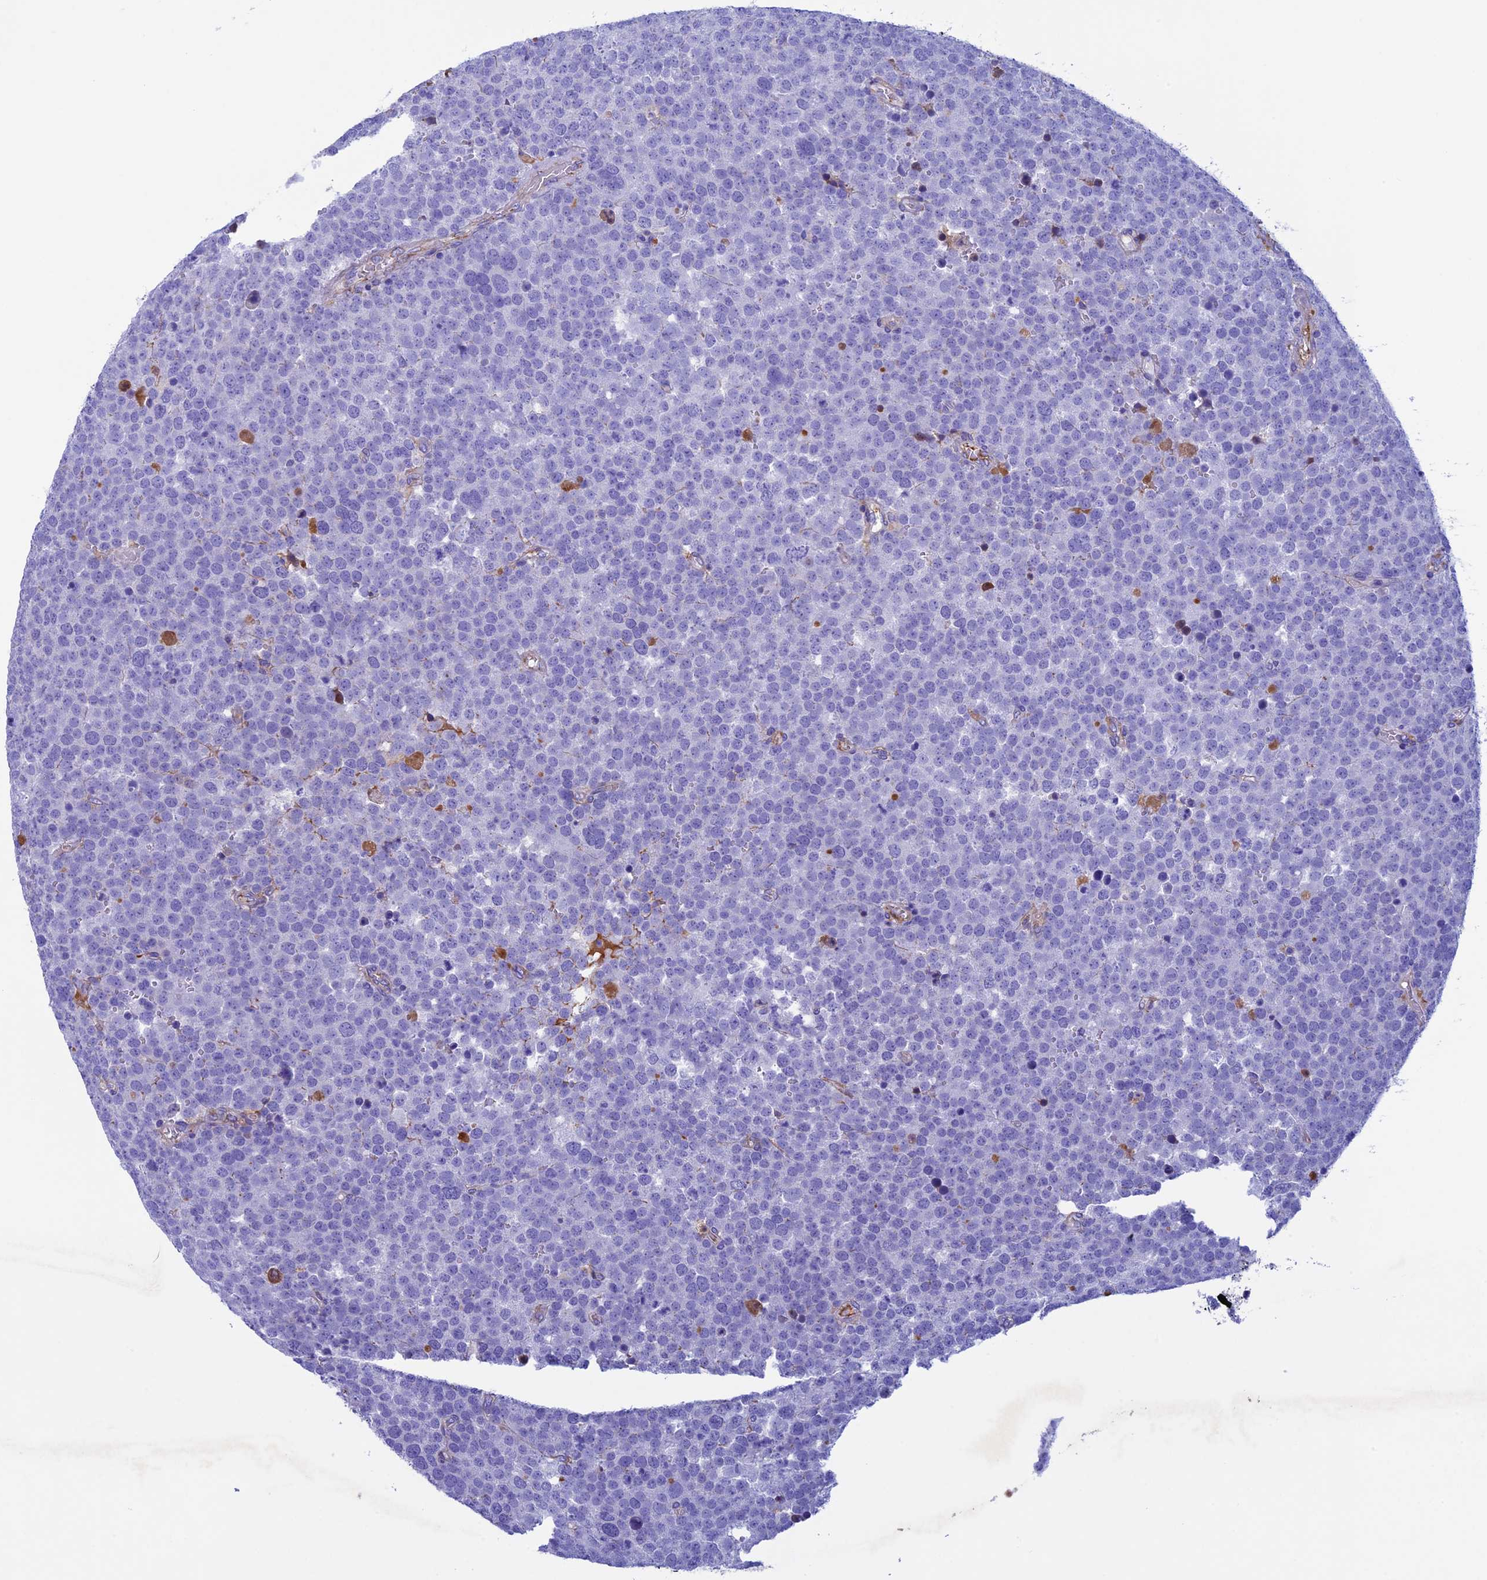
{"staining": {"intensity": "negative", "quantity": "none", "location": "none"}, "tissue": "testis cancer", "cell_type": "Tumor cells", "image_type": "cancer", "snomed": [{"axis": "morphology", "description": "Seminoma, NOS"}, {"axis": "topography", "description": "Testis"}], "caption": "There is no significant staining in tumor cells of testis seminoma. (Stains: DAB immunohistochemistry with hematoxylin counter stain, Microscopy: brightfield microscopy at high magnification).", "gene": "IGSF6", "patient": {"sex": "male", "age": 71}}